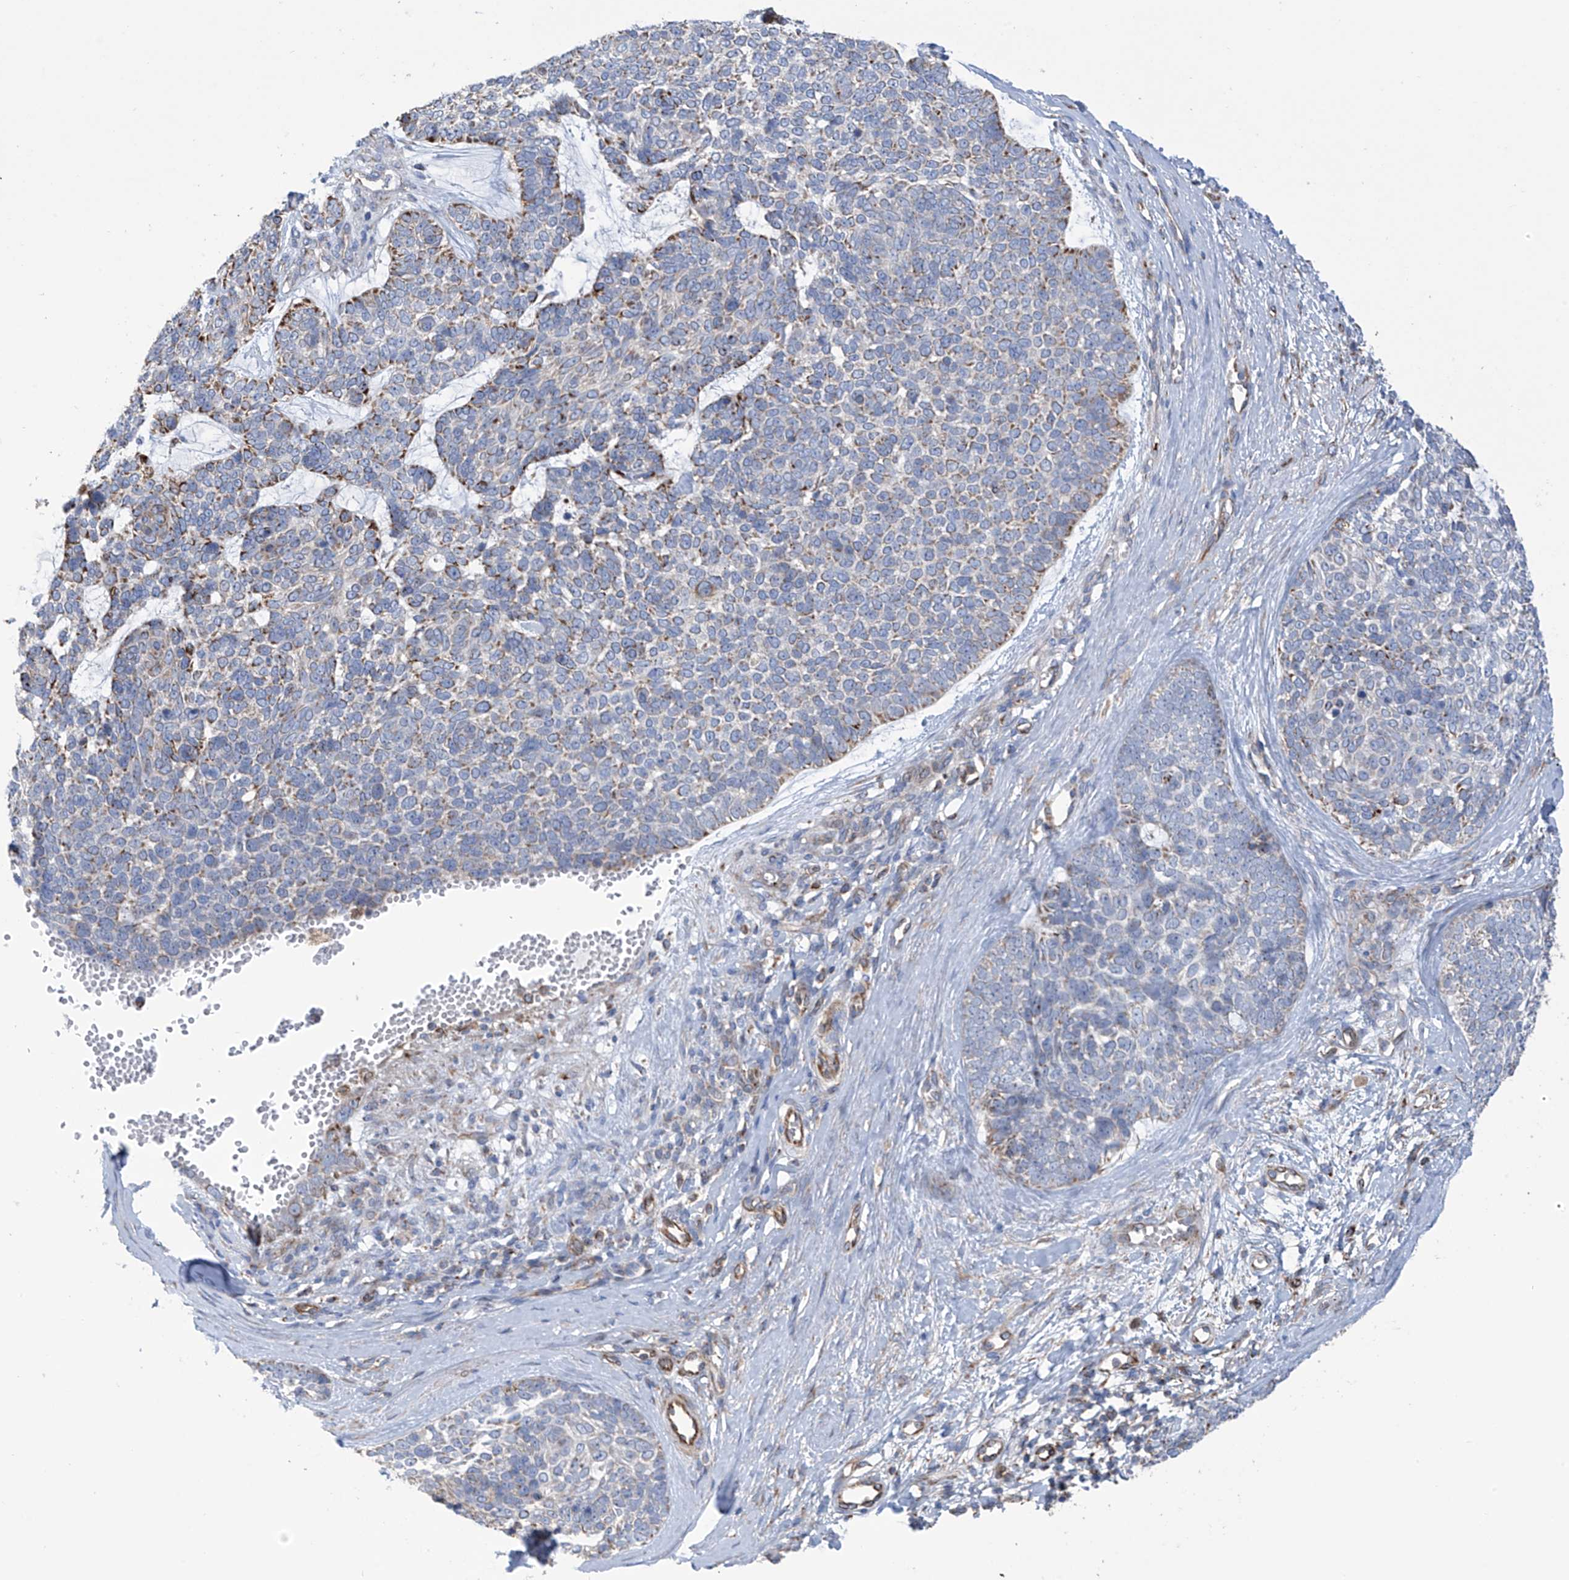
{"staining": {"intensity": "weak", "quantity": "<25%", "location": "cytoplasmic/membranous"}, "tissue": "skin cancer", "cell_type": "Tumor cells", "image_type": "cancer", "snomed": [{"axis": "morphology", "description": "Basal cell carcinoma"}, {"axis": "topography", "description": "Skin"}], "caption": "This is an immunohistochemistry histopathology image of skin cancer (basal cell carcinoma). There is no expression in tumor cells.", "gene": "EIF5B", "patient": {"sex": "female", "age": 81}}